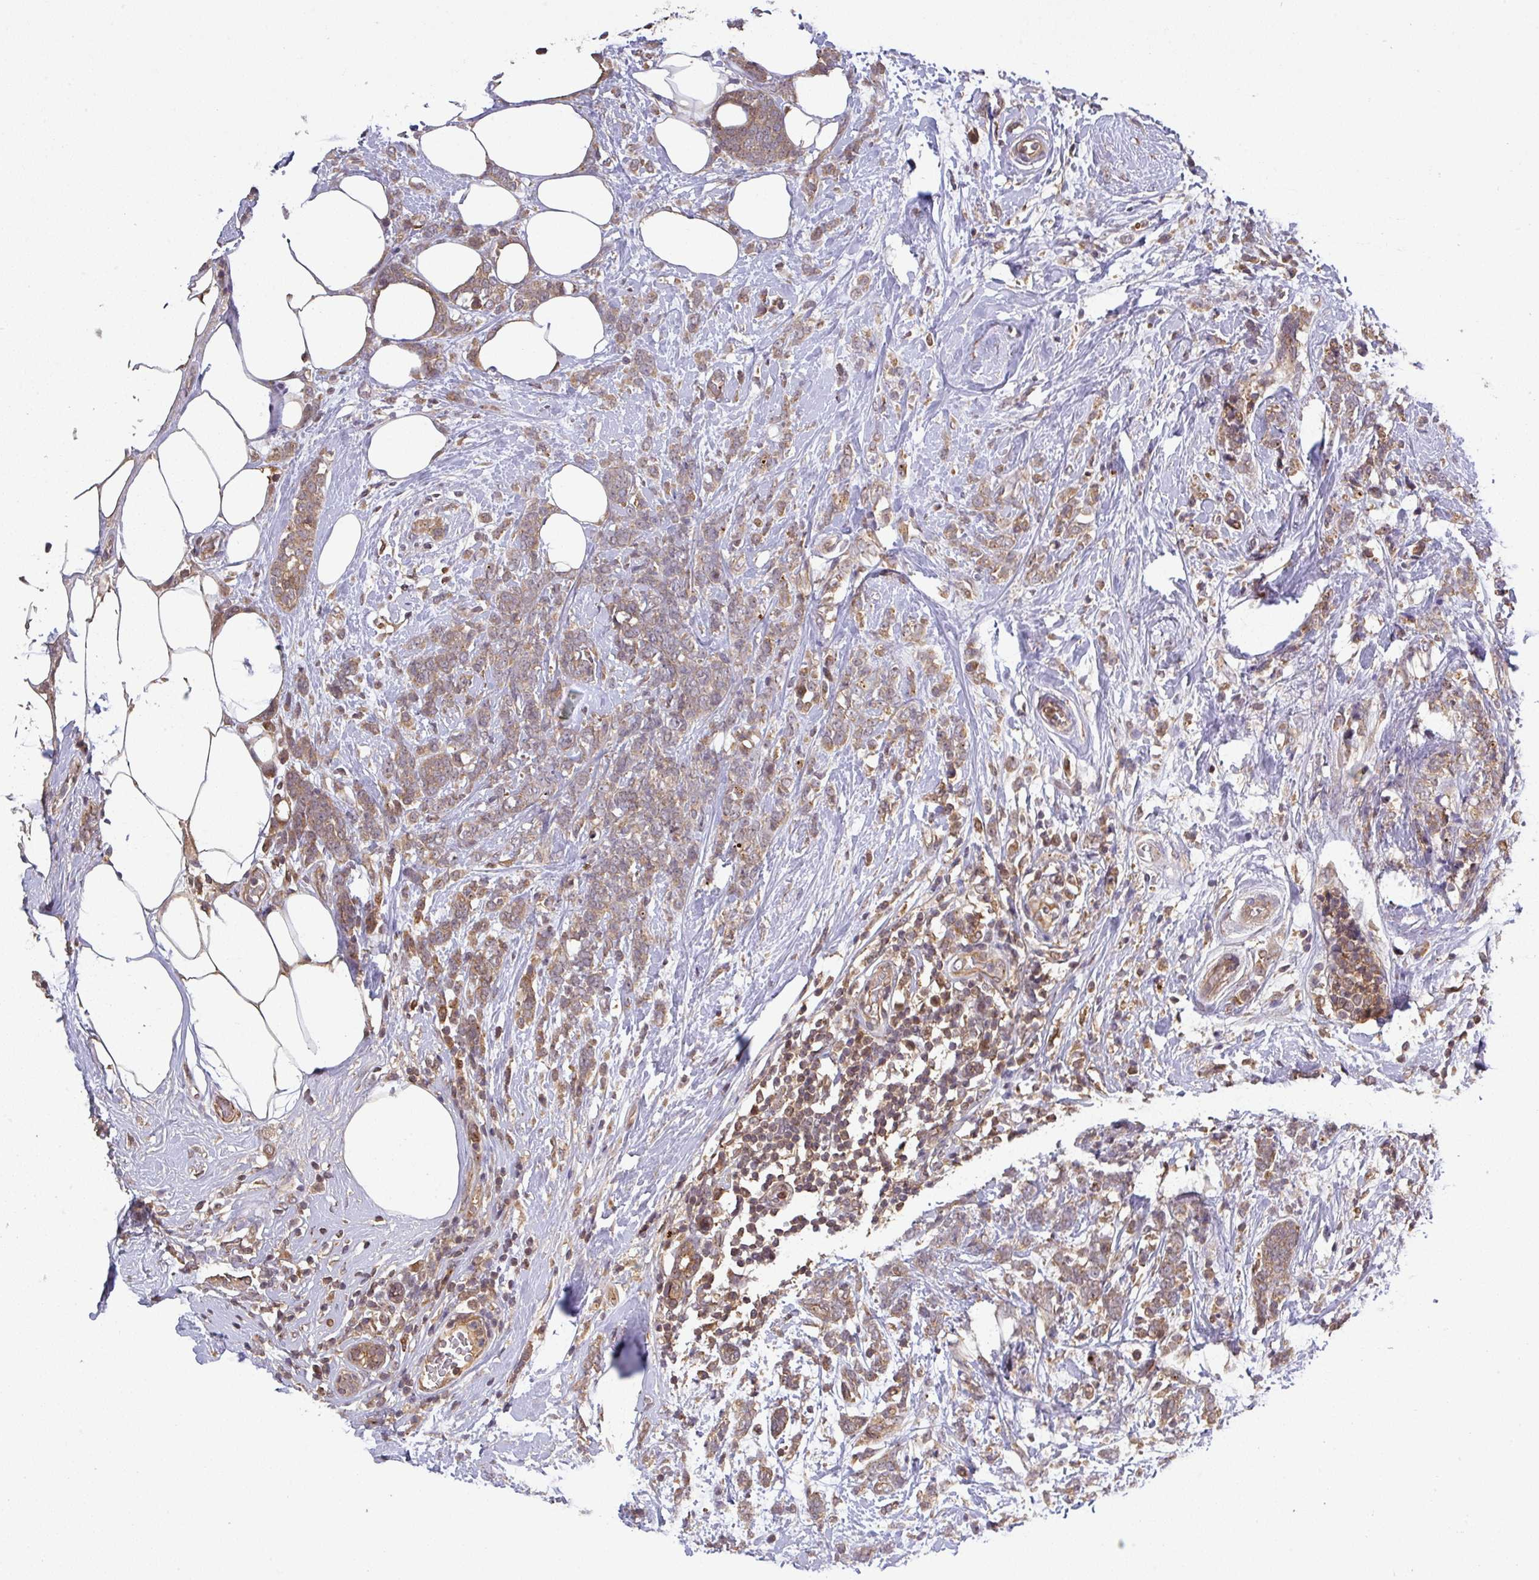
{"staining": {"intensity": "moderate", "quantity": ">75%", "location": "cytoplasmic/membranous"}, "tissue": "breast cancer", "cell_type": "Tumor cells", "image_type": "cancer", "snomed": [{"axis": "morphology", "description": "Lobular carcinoma"}, {"axis": "topography", "description": "Breast"}], "caption": "Tumor cells reveal medium levels of moderate cytoplasmic/membranous staining in about >75% of cells in breast lobular carcinoma.", "gene": "CCDC121", "patient": {"sex": "female", "age": 58}}